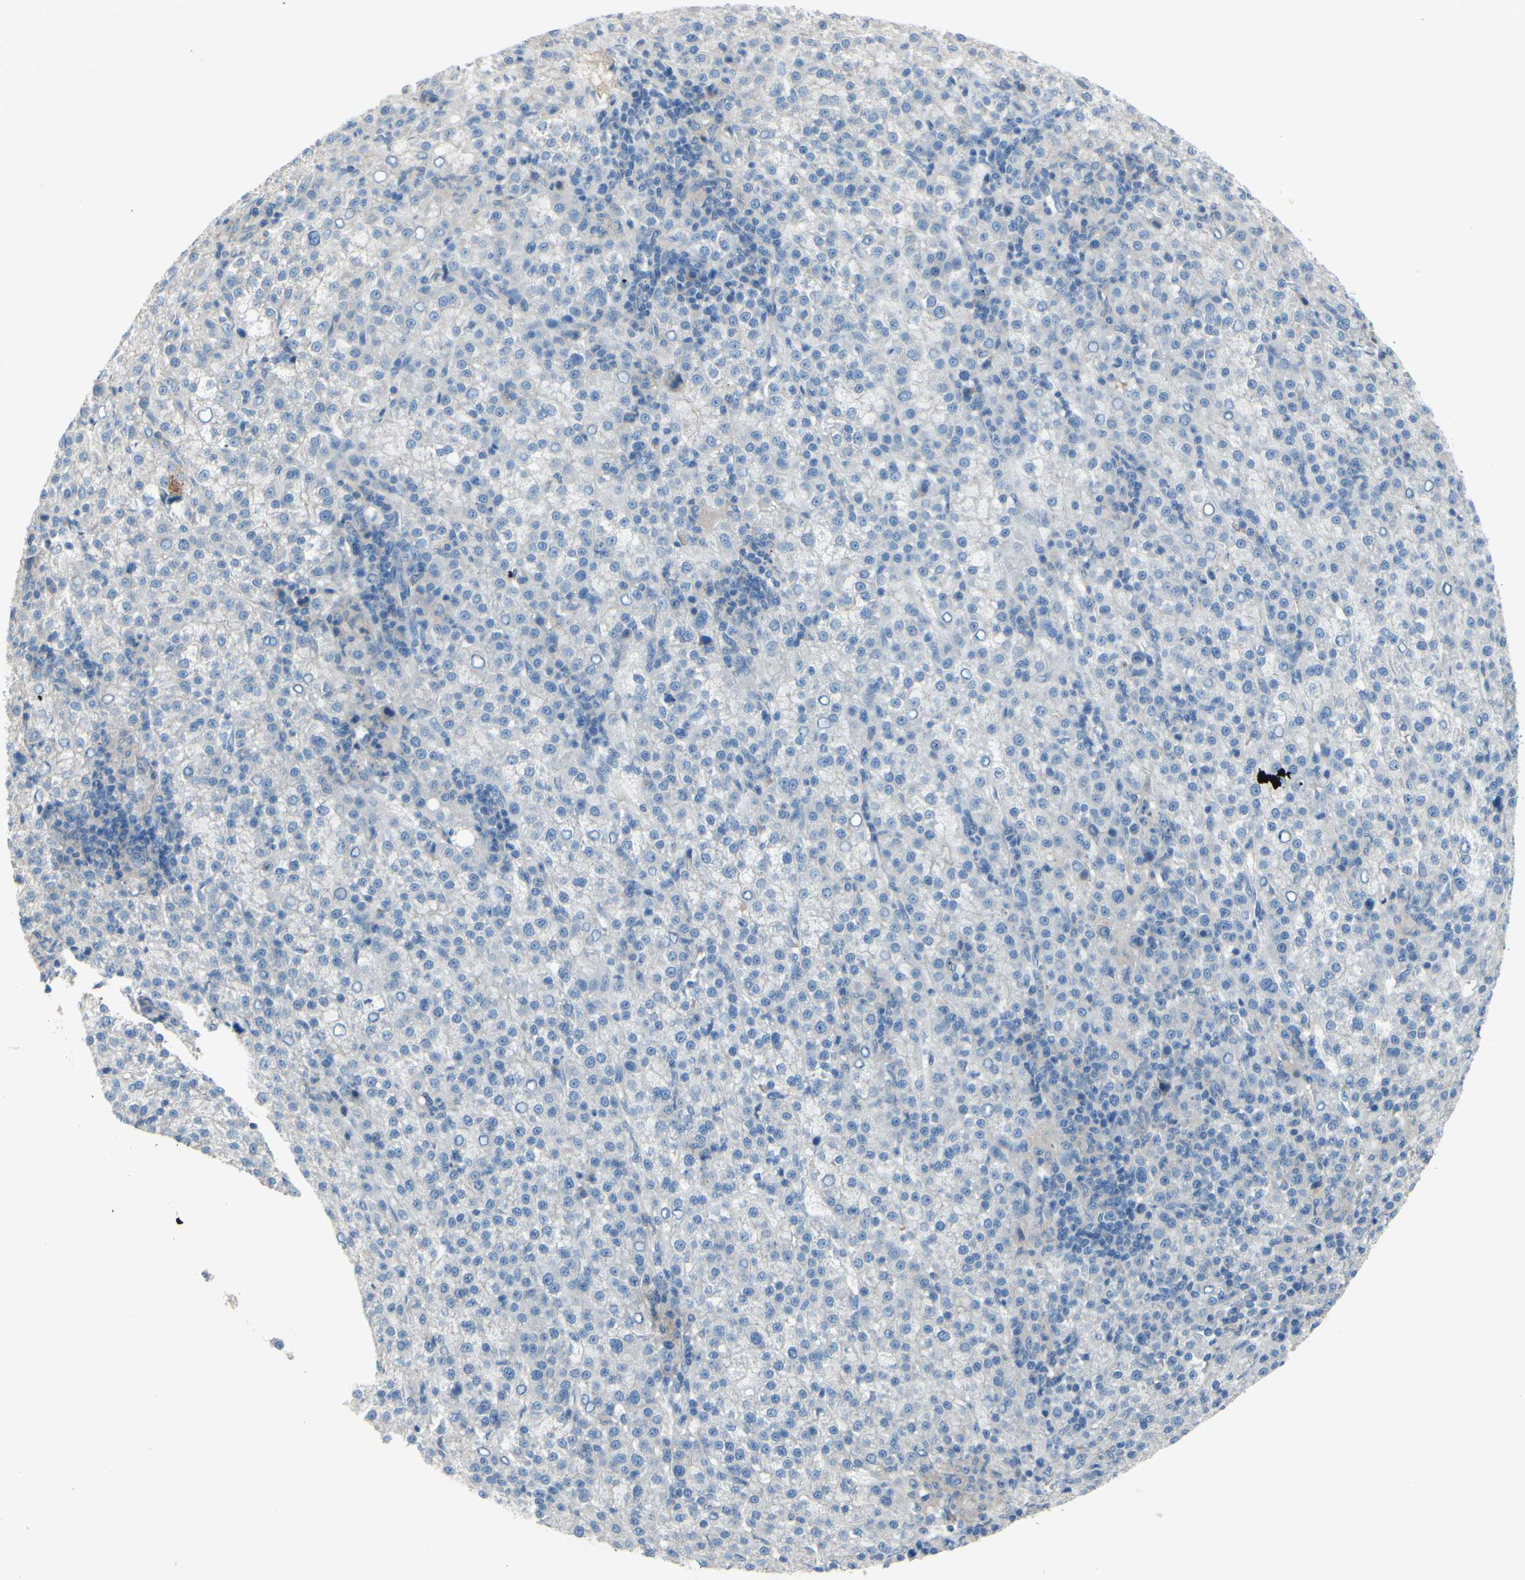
{"staining": {"intensity": "negative", "quantity": "none", "location": "none"}, "tissue": "liver cancer", "cell_type": "Tumor cells", "image_type": "cancer", "snomed": [{"axis": "morphology", "description": "Carcinoma, Hepatocellular, NOS"}, {"axis": "topography", "description": "Liver"}], "caption": "This is a micrograph of immunohistochemistry staining of liver cancer (hepatocellular carcinoma), which shows no expression in tumor cells. Brightfield microscopy of immunohistochemistry stained with DAB (3,3'-diaminobenzidine) (brown) and hematoxylin (blue), captured at high magnification.", "gene": "TMEM59L", "patient": {"sex": "female", "age": 58}}